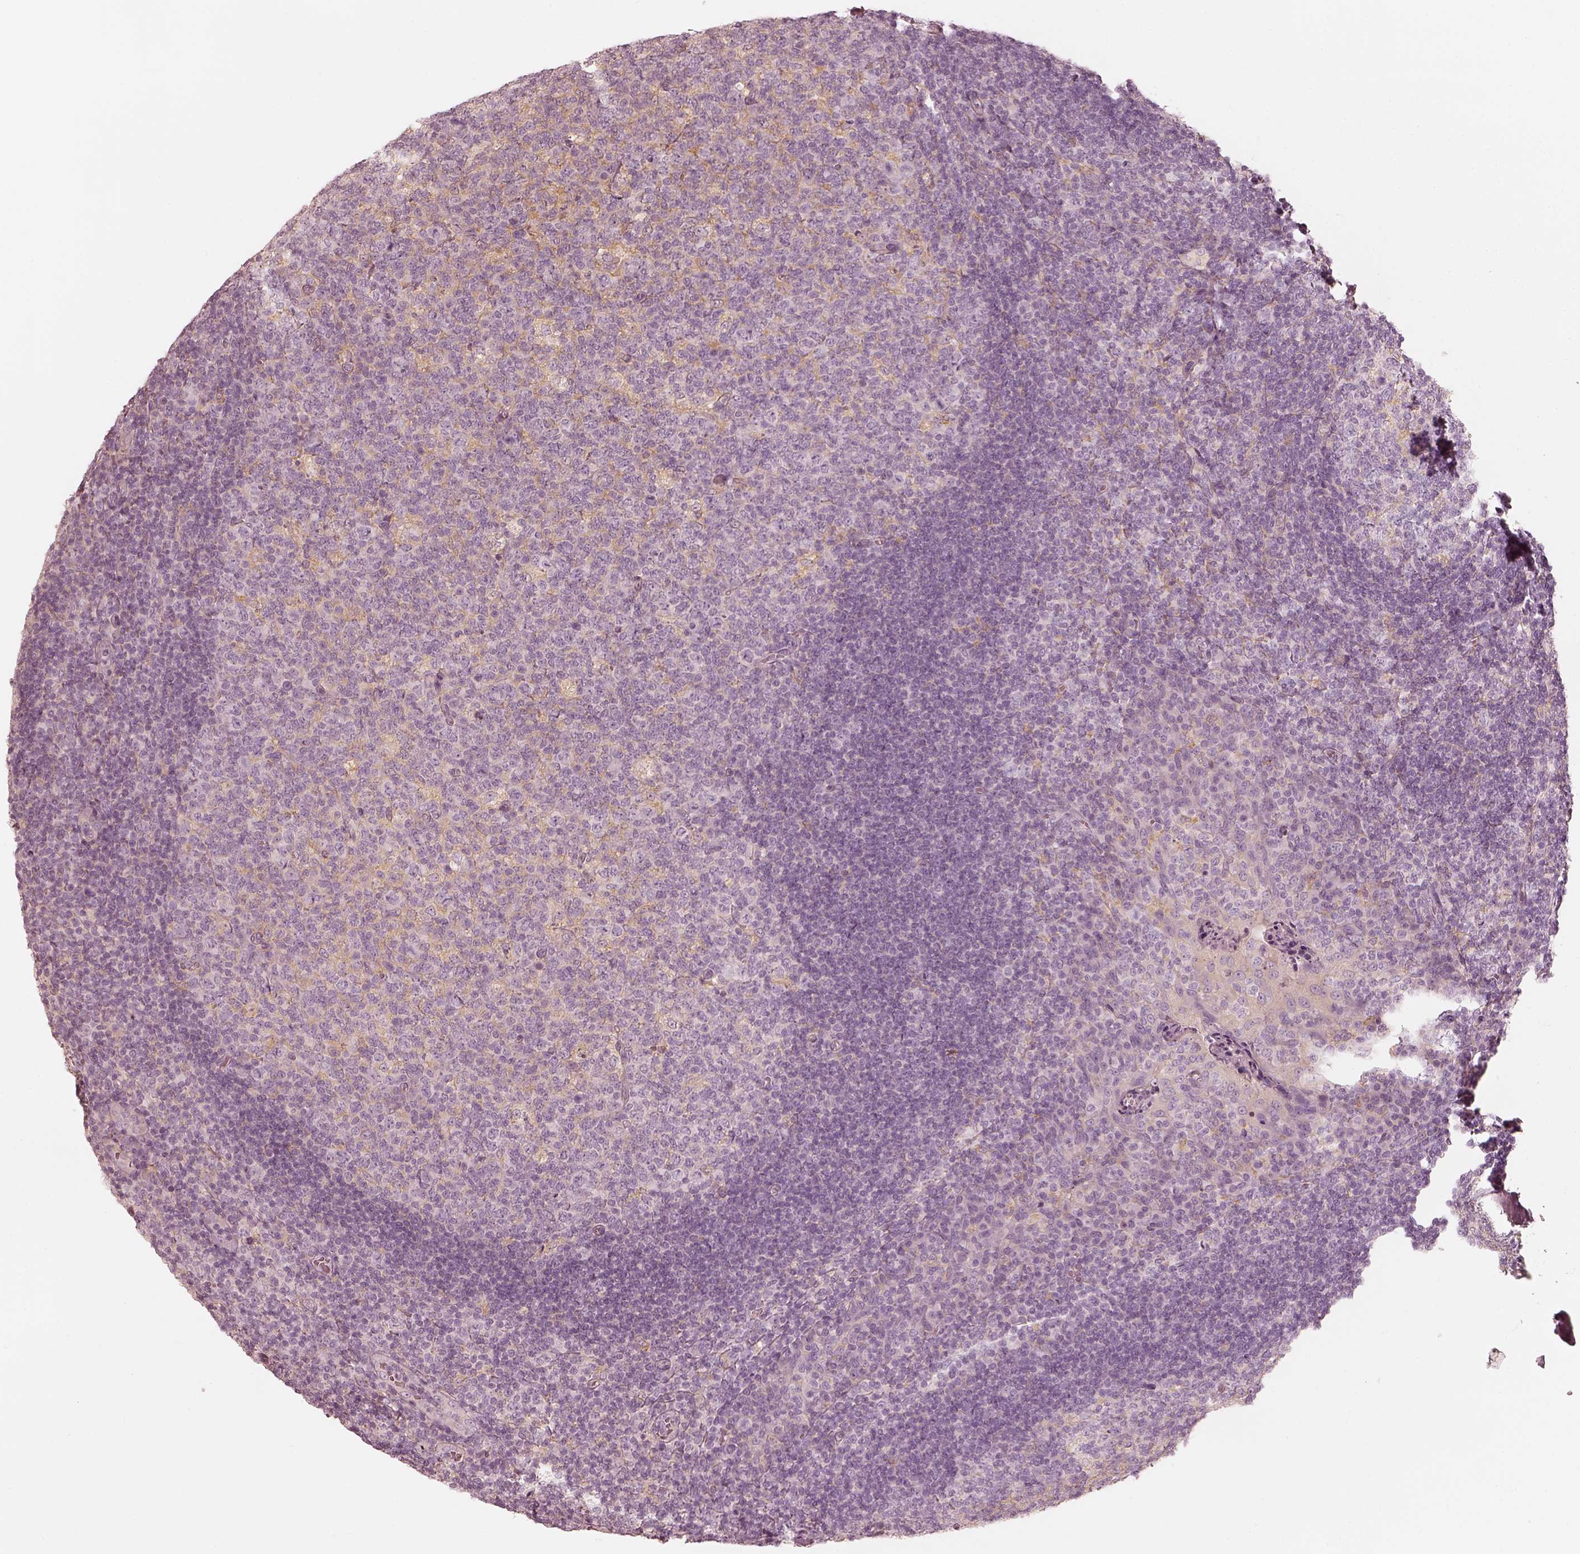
{"staining": {"intensity": "weak", "quantity": "<25%", "location": "cytoplasmic/membranous"}, "tissue": "tonsil", "cell_type": "Germinal center cells", "image_type": "normal", "snomed": [{"axis": "morphology", "description": "Normal tissue, NOS"}, {"axis": "topography", "description": "Tonsil"}], "caption": "DAB (3,3'-diaminobenzidine) immunohistochemical staining of normal tonsil exhibits no significant expression in germinal center cells. Brightfield microscopy of immunohistochemistry stained with DAB (brown) and hematoxylin (blue), captured at high magnification.", "gene": "FMNL2", "patient": {"sex": "male", "age": 17}}